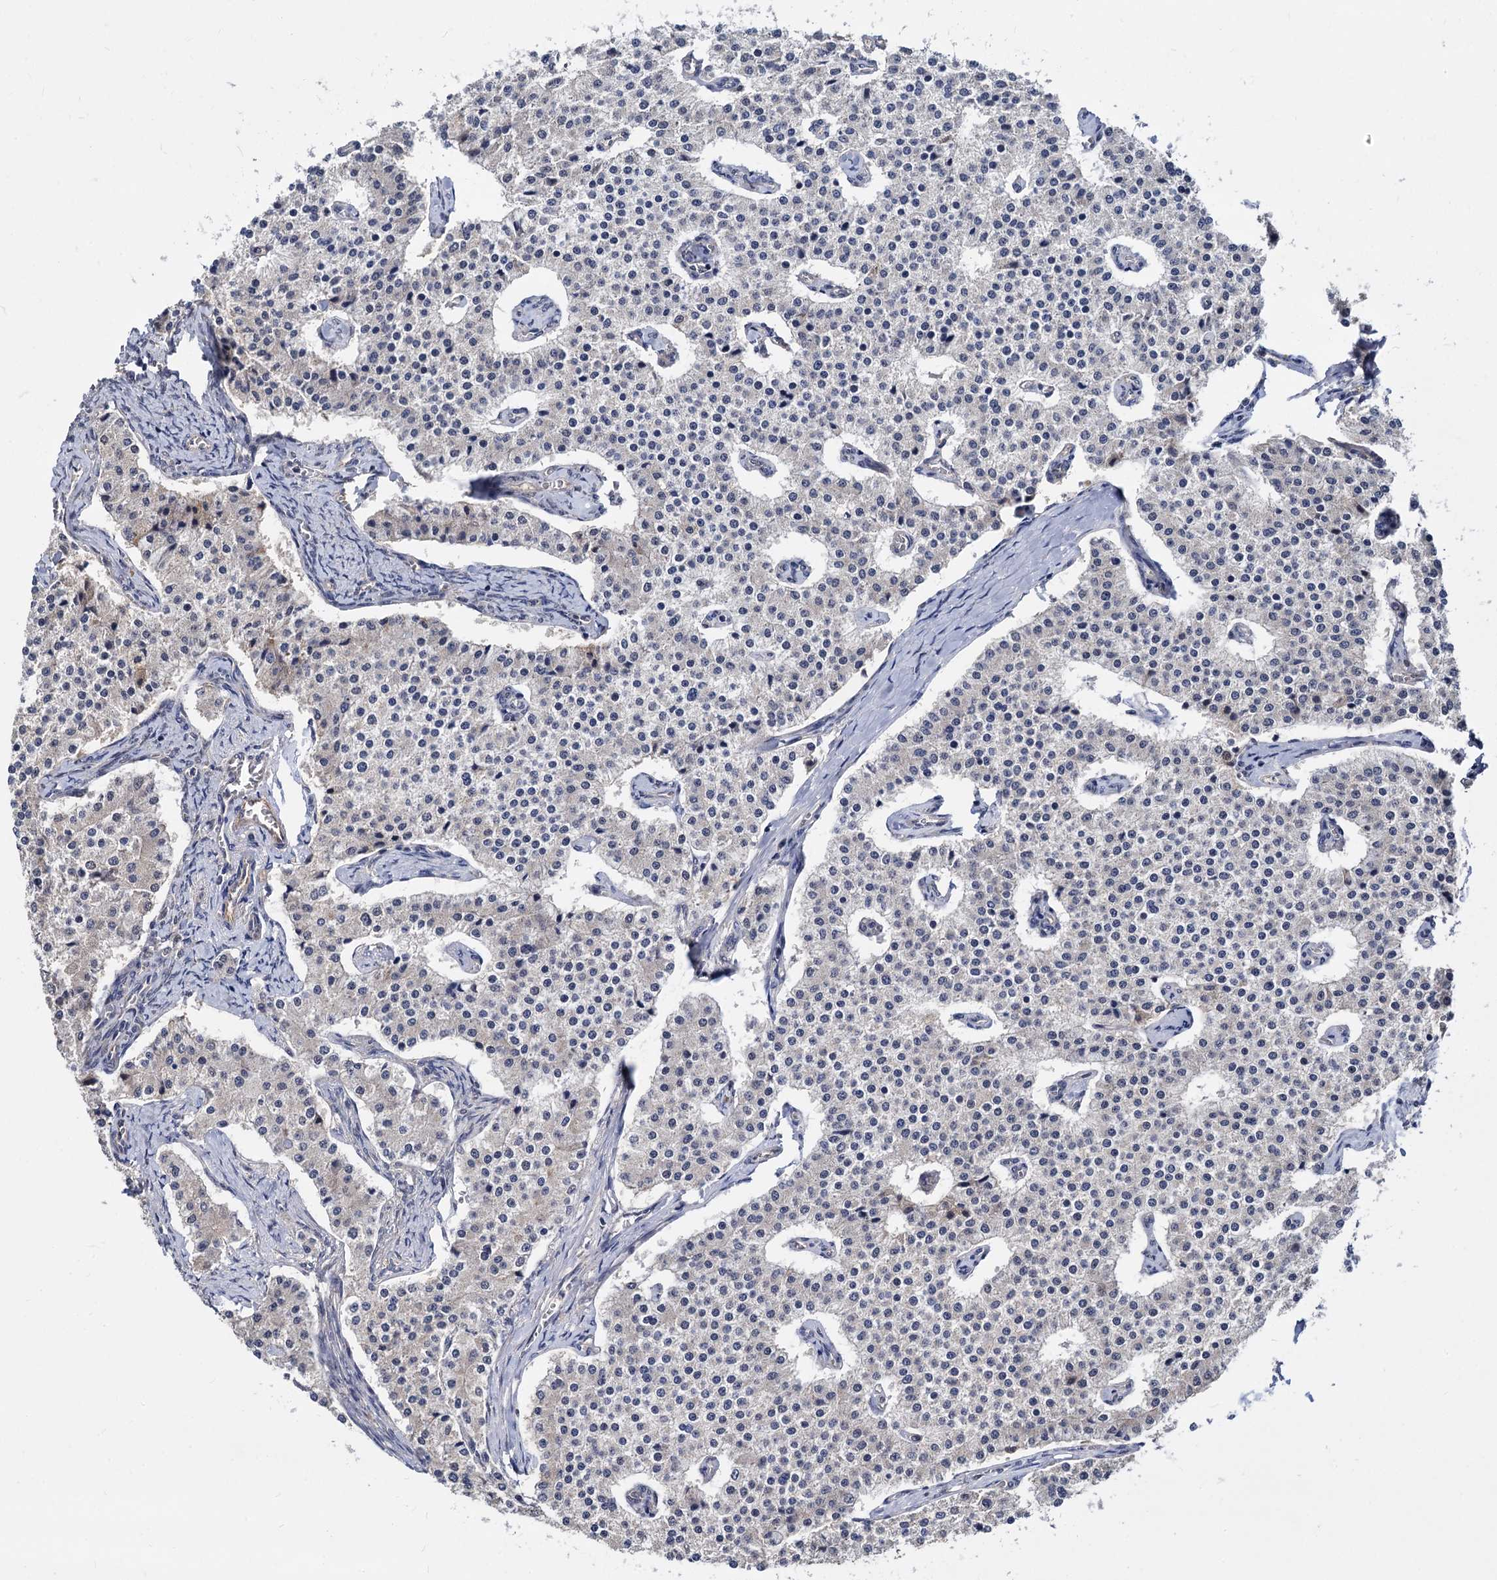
{"staining": {"intensity": "negative", "quantity": "none", "location": "none"}, "tissue": "carcinoid", "cell_type": "Tumor cells", "image_type": "cancer", "snomed": [{"axis": "morphology", "description": "Carcinoid, malignant, NOS"}, {"axis": "topography", "description": "Colon"}], "caption": "Immunohistochemical staining of human carcinoid (malignant) demonstrates no significant expression in tumor cells.", "gene": "PSMD4", "patient": {"sex": "female", "age": 52}}